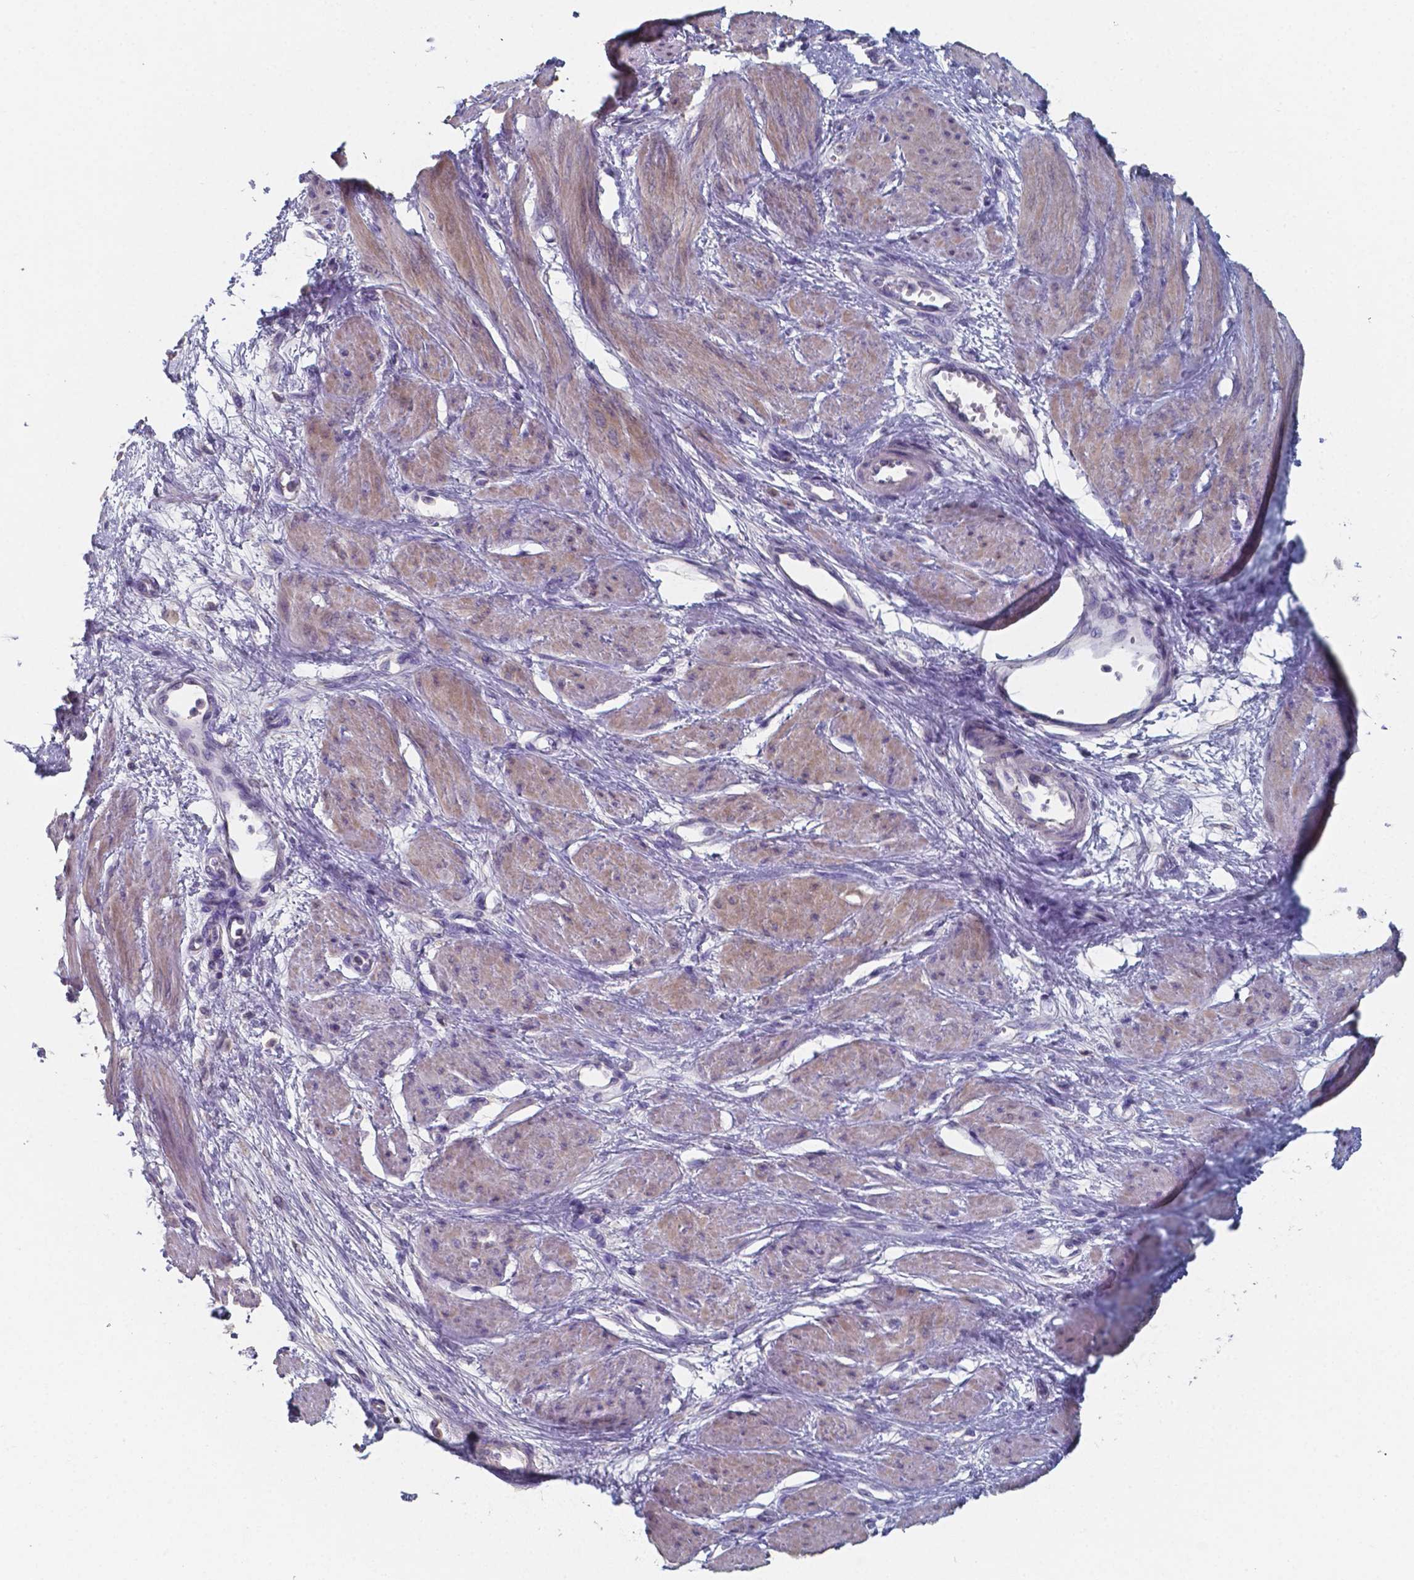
{"staining": {"intensity": "weak", "quantity": "25%-75%", "location": "cytoplasmic/membranous"}, "tissue": "smooth muscle", "cell_type": "Smooth muscle cells", "image_type": "normal", "snomed": [{"axis": "morphology", "description": "Normal tissue, NOS"}, {"axis": "topography", "description": "Smooth muscle"}, {"axis": "topography", "description": "Uterus"}], "caption": "Brown immunohistochemical staining in unremarkable human smooth muscle shows weak cytoplasmic/membranous expression in approximately 25%-75% of smooth muscle cells.", "gene": "FOXJ1", "patient": {"sex": "female", "age": 39}}